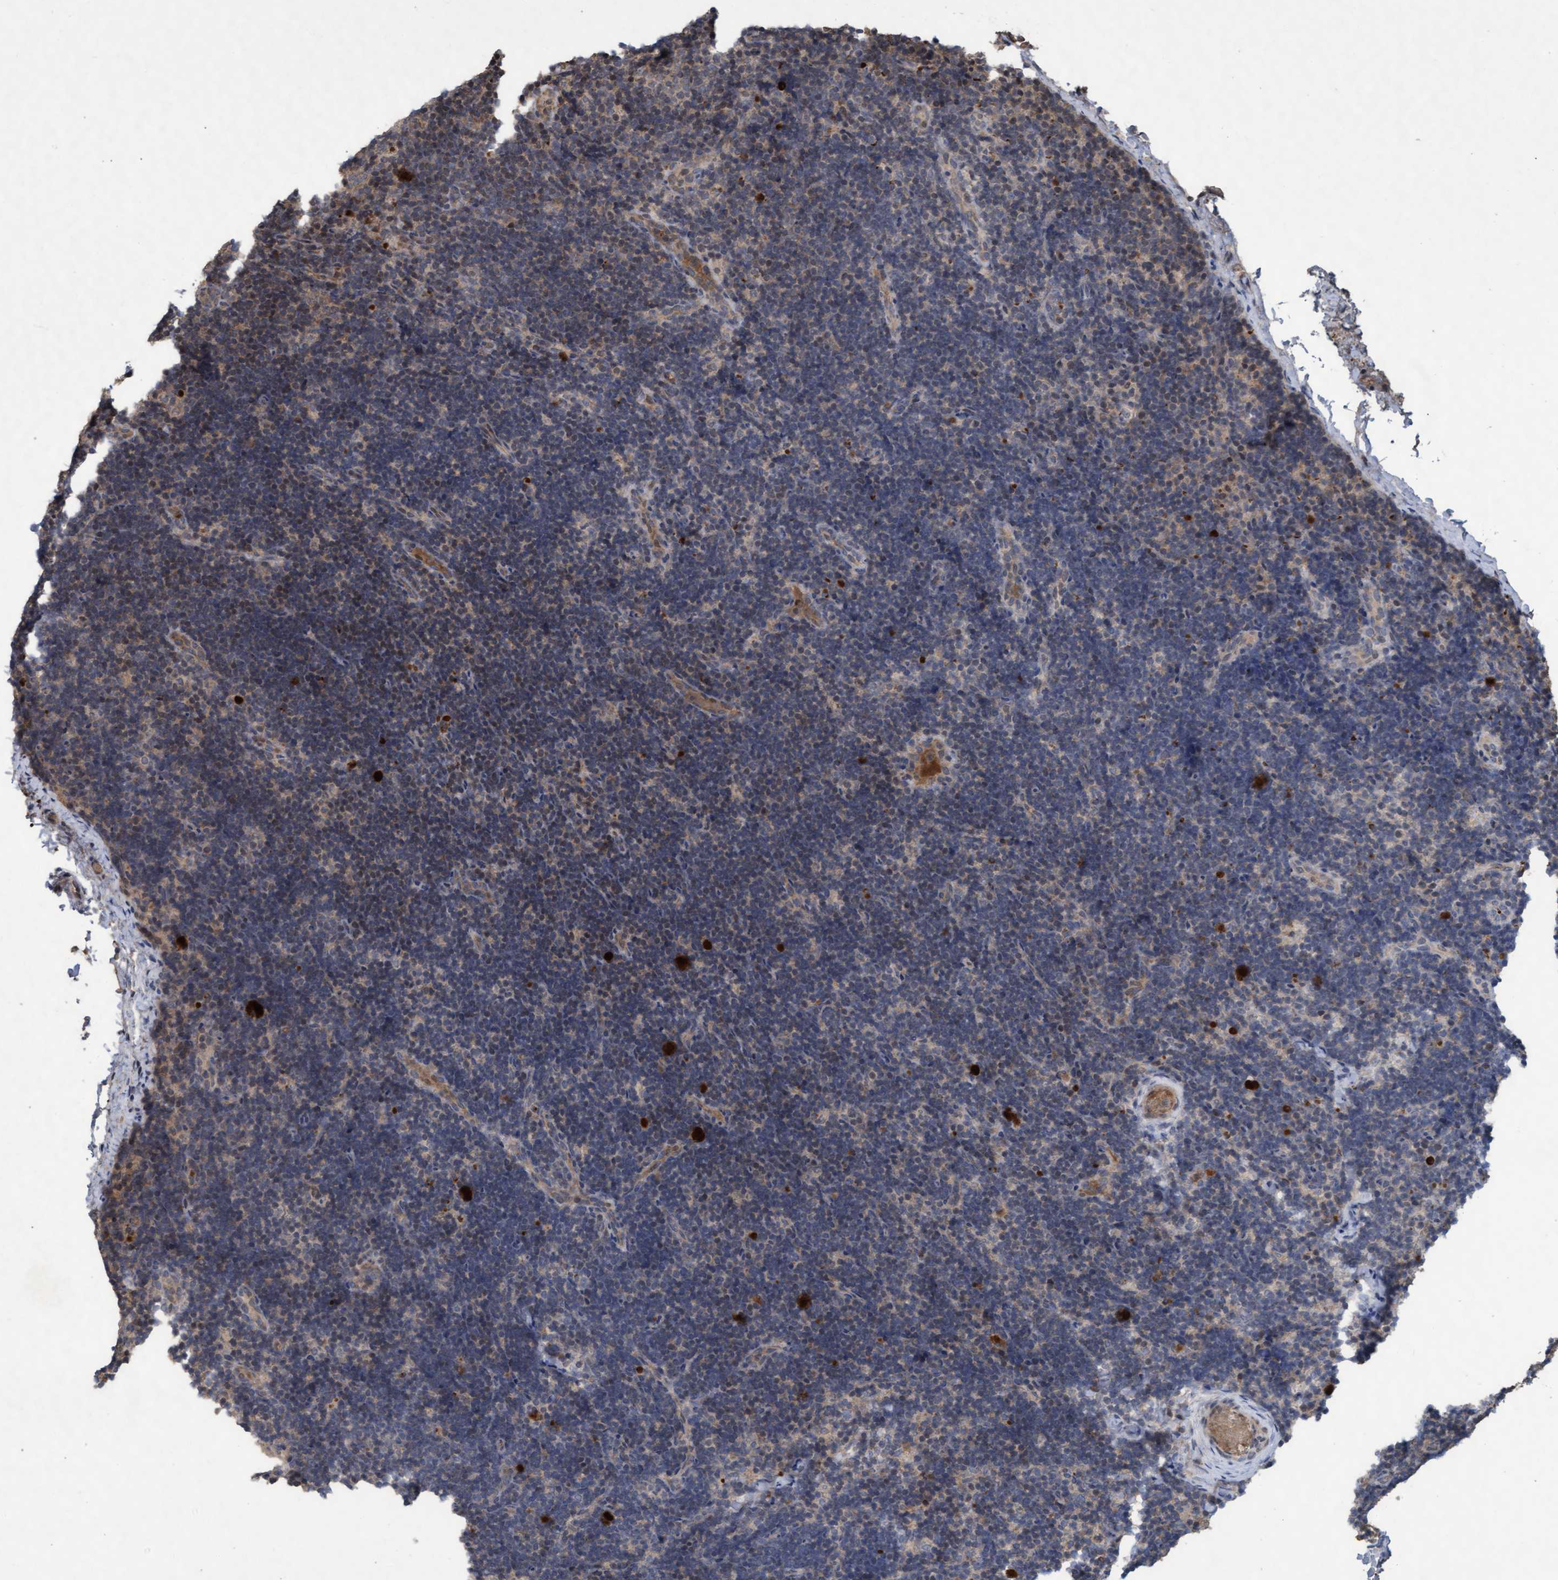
{"staining": {"intensity": "negative", "quantity": "none", "location": "none"}, "tissue": "lymph node", "cell_type": "Germinal center cells", "image_type": "normal", "snomed": [{"axis": "morphology", "description": "Normal tissue, NOS"}, {"axis": "topography", "description": "Lymph node"}], "caption": "This is an immunohistochemistry (IHC) photomicrograph of benign human lymph node. There is no staining in germinal center cells.", "gene": "KCNC2", "patient": {"sex": "female", "age": 14}}